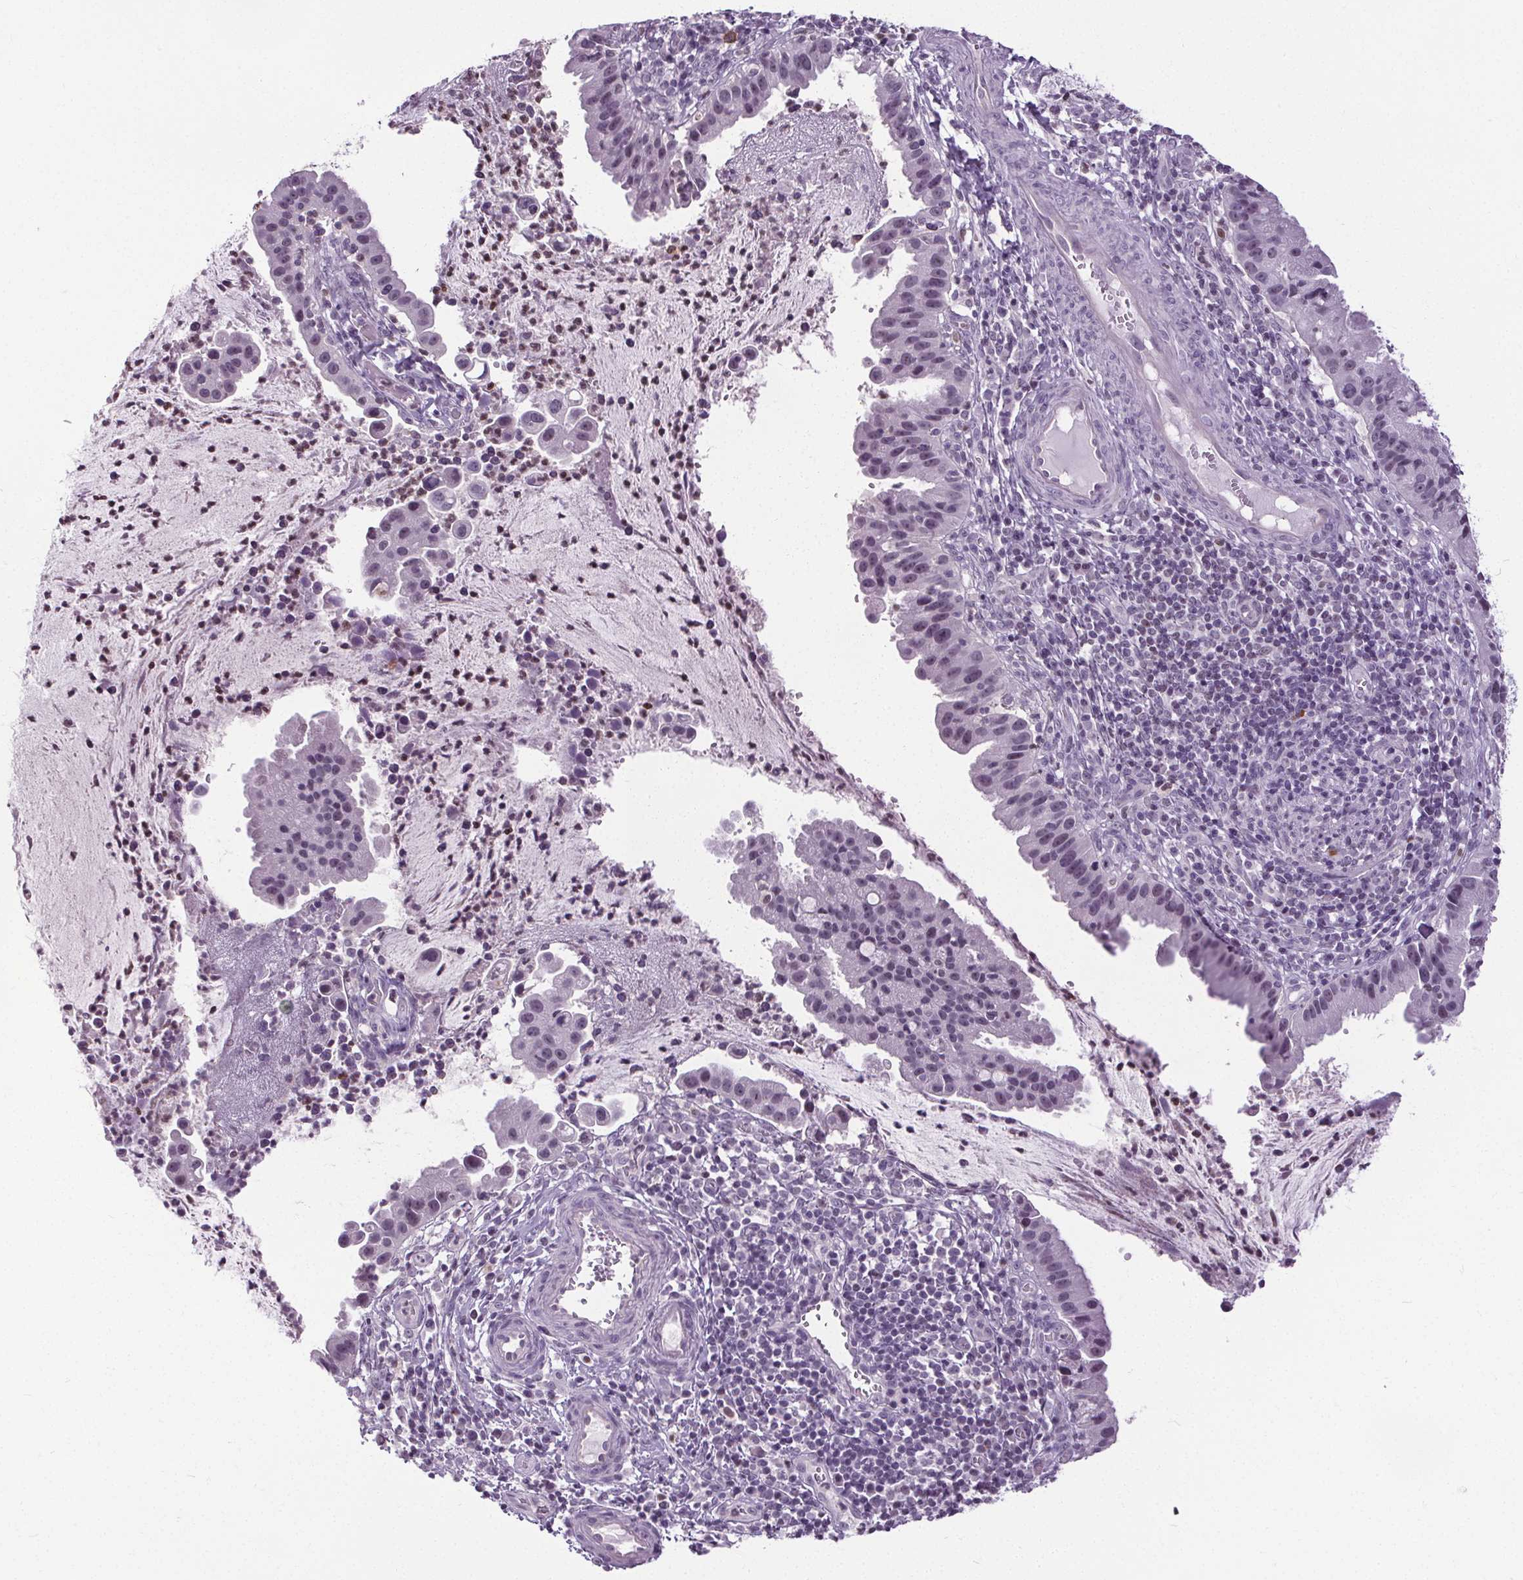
{"staining": {"intensity": "weak", "quantity": "<25%", "location": "nuclear"}, "tissue": "cervical cancer", "cell_type": "Tumor cells", "image_type": "cancer", "snomed": [{"axis": "morphology", "description": "Adenocarcinoma, NOS"}, {"axis": "topography", "description": "Cervix"}], "caption": "Immunohistochemistry (IHC) image of neoplastic tissue: cervical cancer (adenocarcinoma) stained with DAB (3,3'-diaminobenzidine) shows no significant protein positivity in tumor cells.", "gene": "TMEM240", "patient": {"sex": "female", "age": 34}}